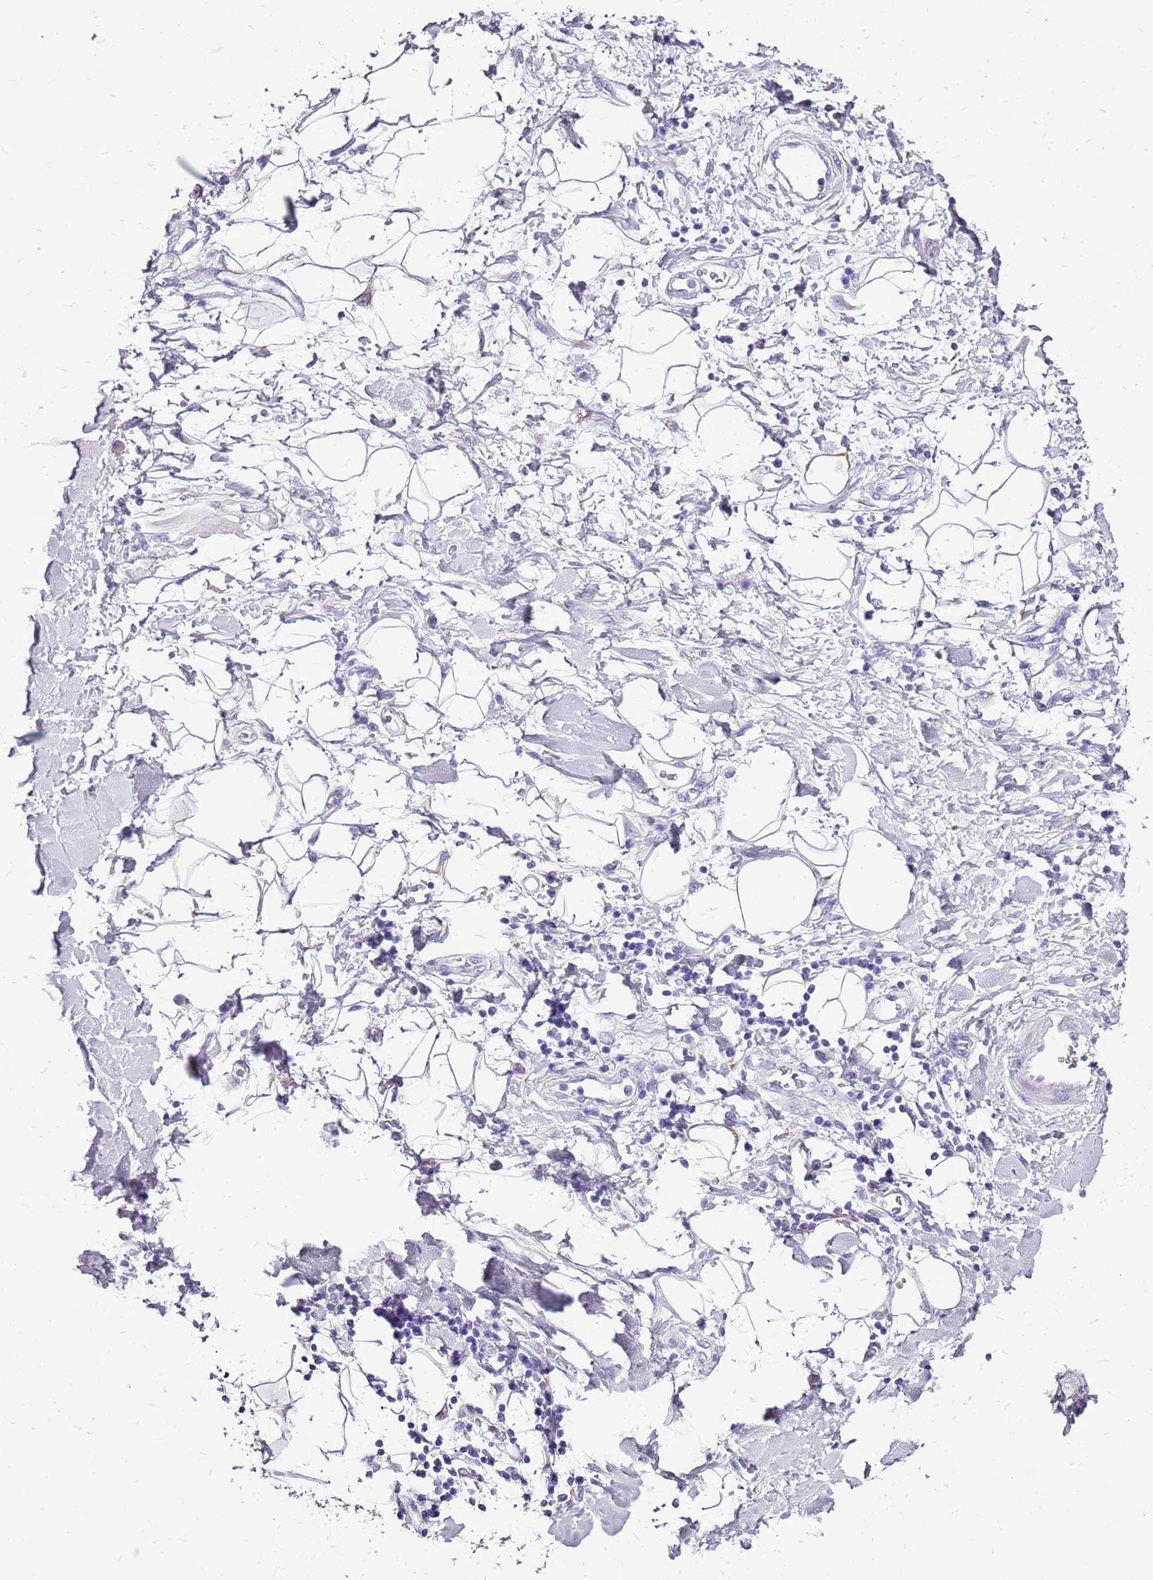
{"staining": {"intensity": "negative", "quantity": "none", "location": "none"}, "tissue": "adipose tissue", "cell_type": "Adipocytes", "image_type": "normal", "snomed": [{"axis": "morphology", "description": "Normal tissue, NOS"}, {"axis": "morphology", "description": "Adenocarcinoma, NOS"}, {"axis": "topography", "description": "Pancreas"}, {"axis": "topography", "description": "Peripheral nerve tissue"}], "caption": "Immunohistochemical staining of normal adipose tissue shows no significant expression in adipocytes. (Stains: DAB (3,3'-diaminobenzidine) immunohistochemistry (IHC) with hematoxylin counter stain, Microscopy: brightfield microscopy at high magnification).", "gene": "ACSS3", "patient": {"sex": "male", "age": 59}}